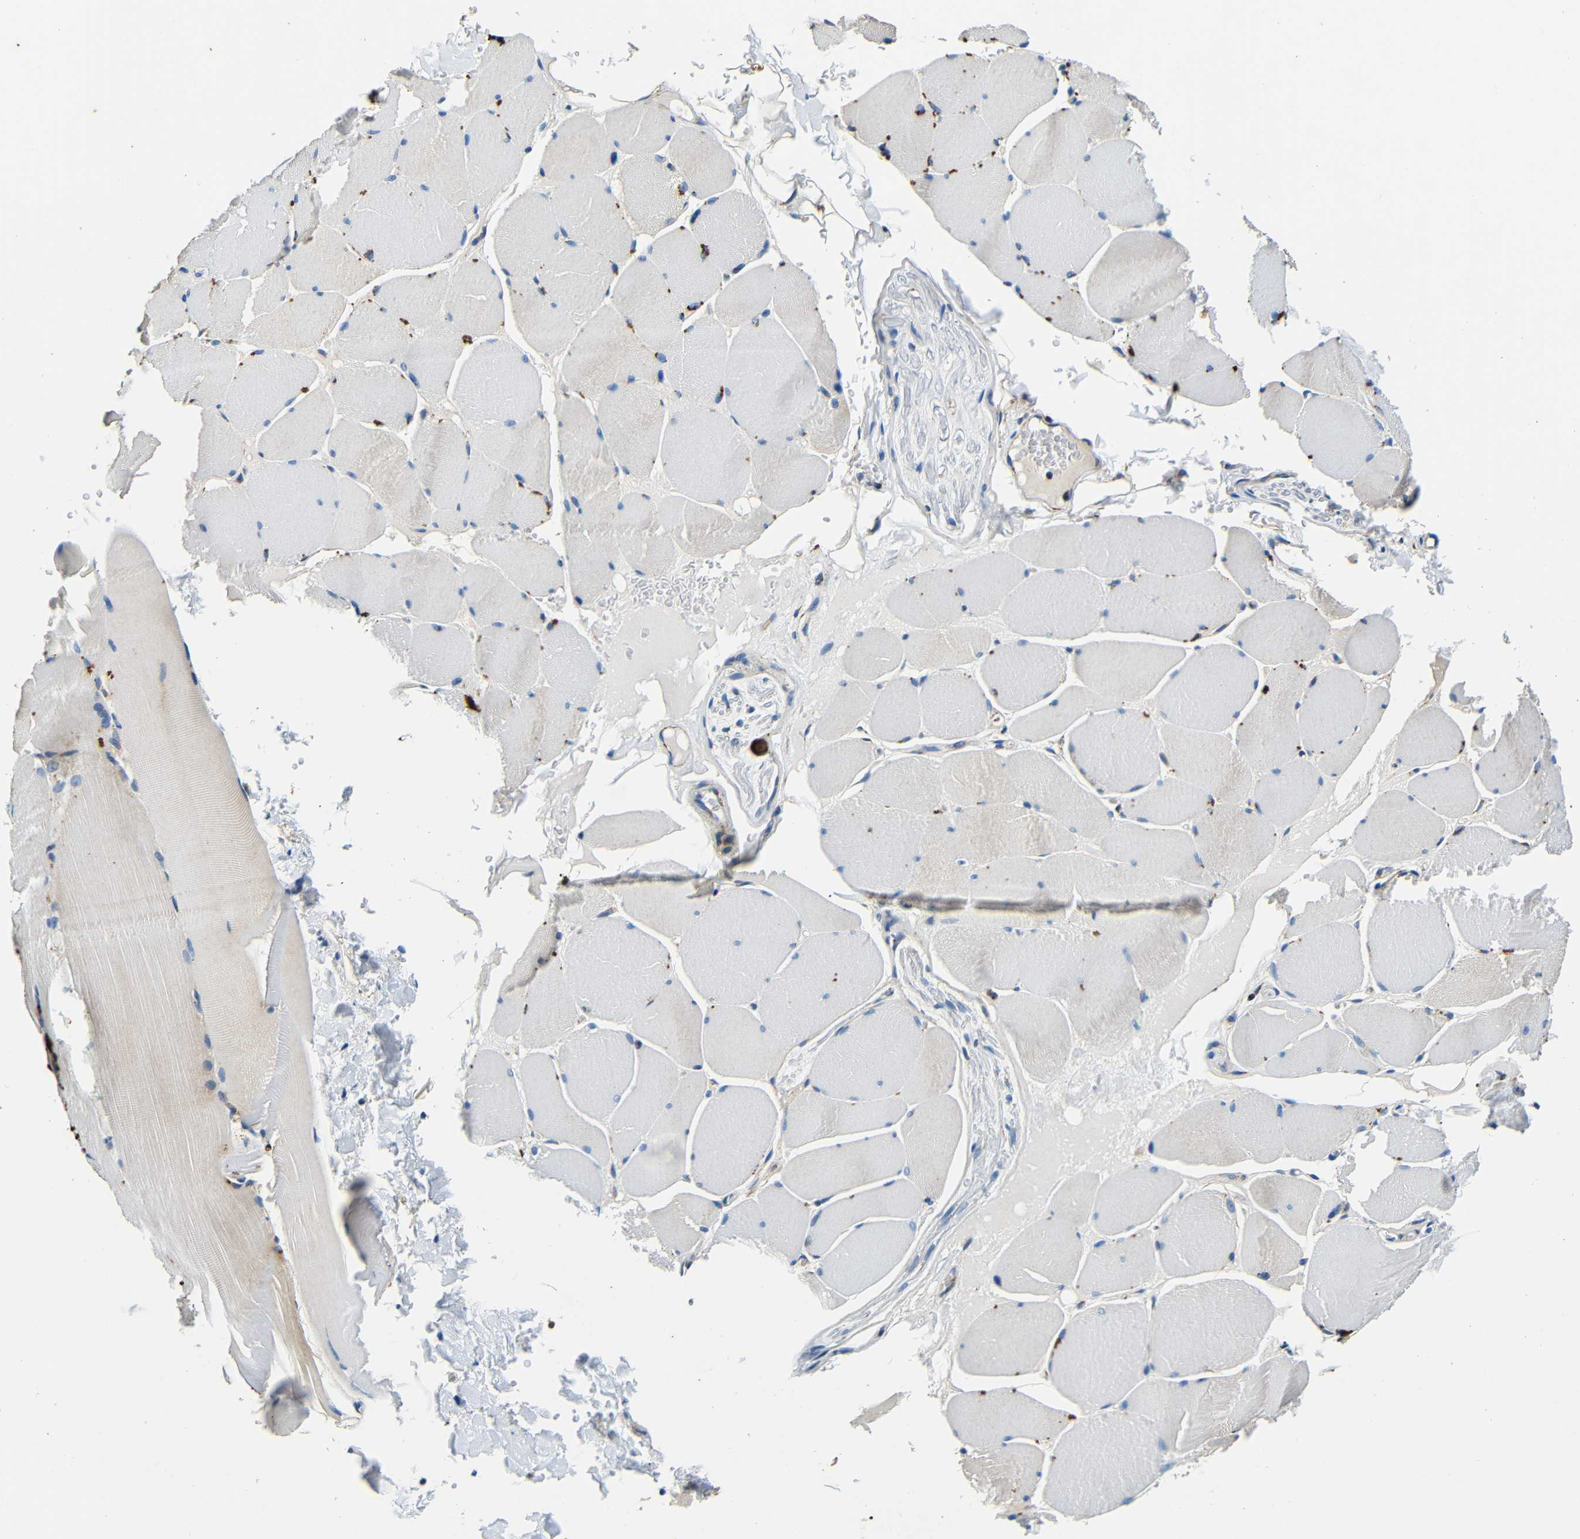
{"staining": {"intensity": "negative", "quantity": "none", "location": "none"}, "tissue": "skeletal muscle", "cell_type": "Myocytes", "image_type": "normal", "snomed": [{"axis": "morphology", "description": "Normal tissue, NOS"}, {"axis": "topography", "description": "Skin"}, {"axis": "topography", "description": "Skeletal muscle"}], "caption": "Human skeletal muscle stained for a protein using IHC shows no positivity in myocytes.", "gene": "GALNT18", "patient": {"sex": "male", "age": 83}}